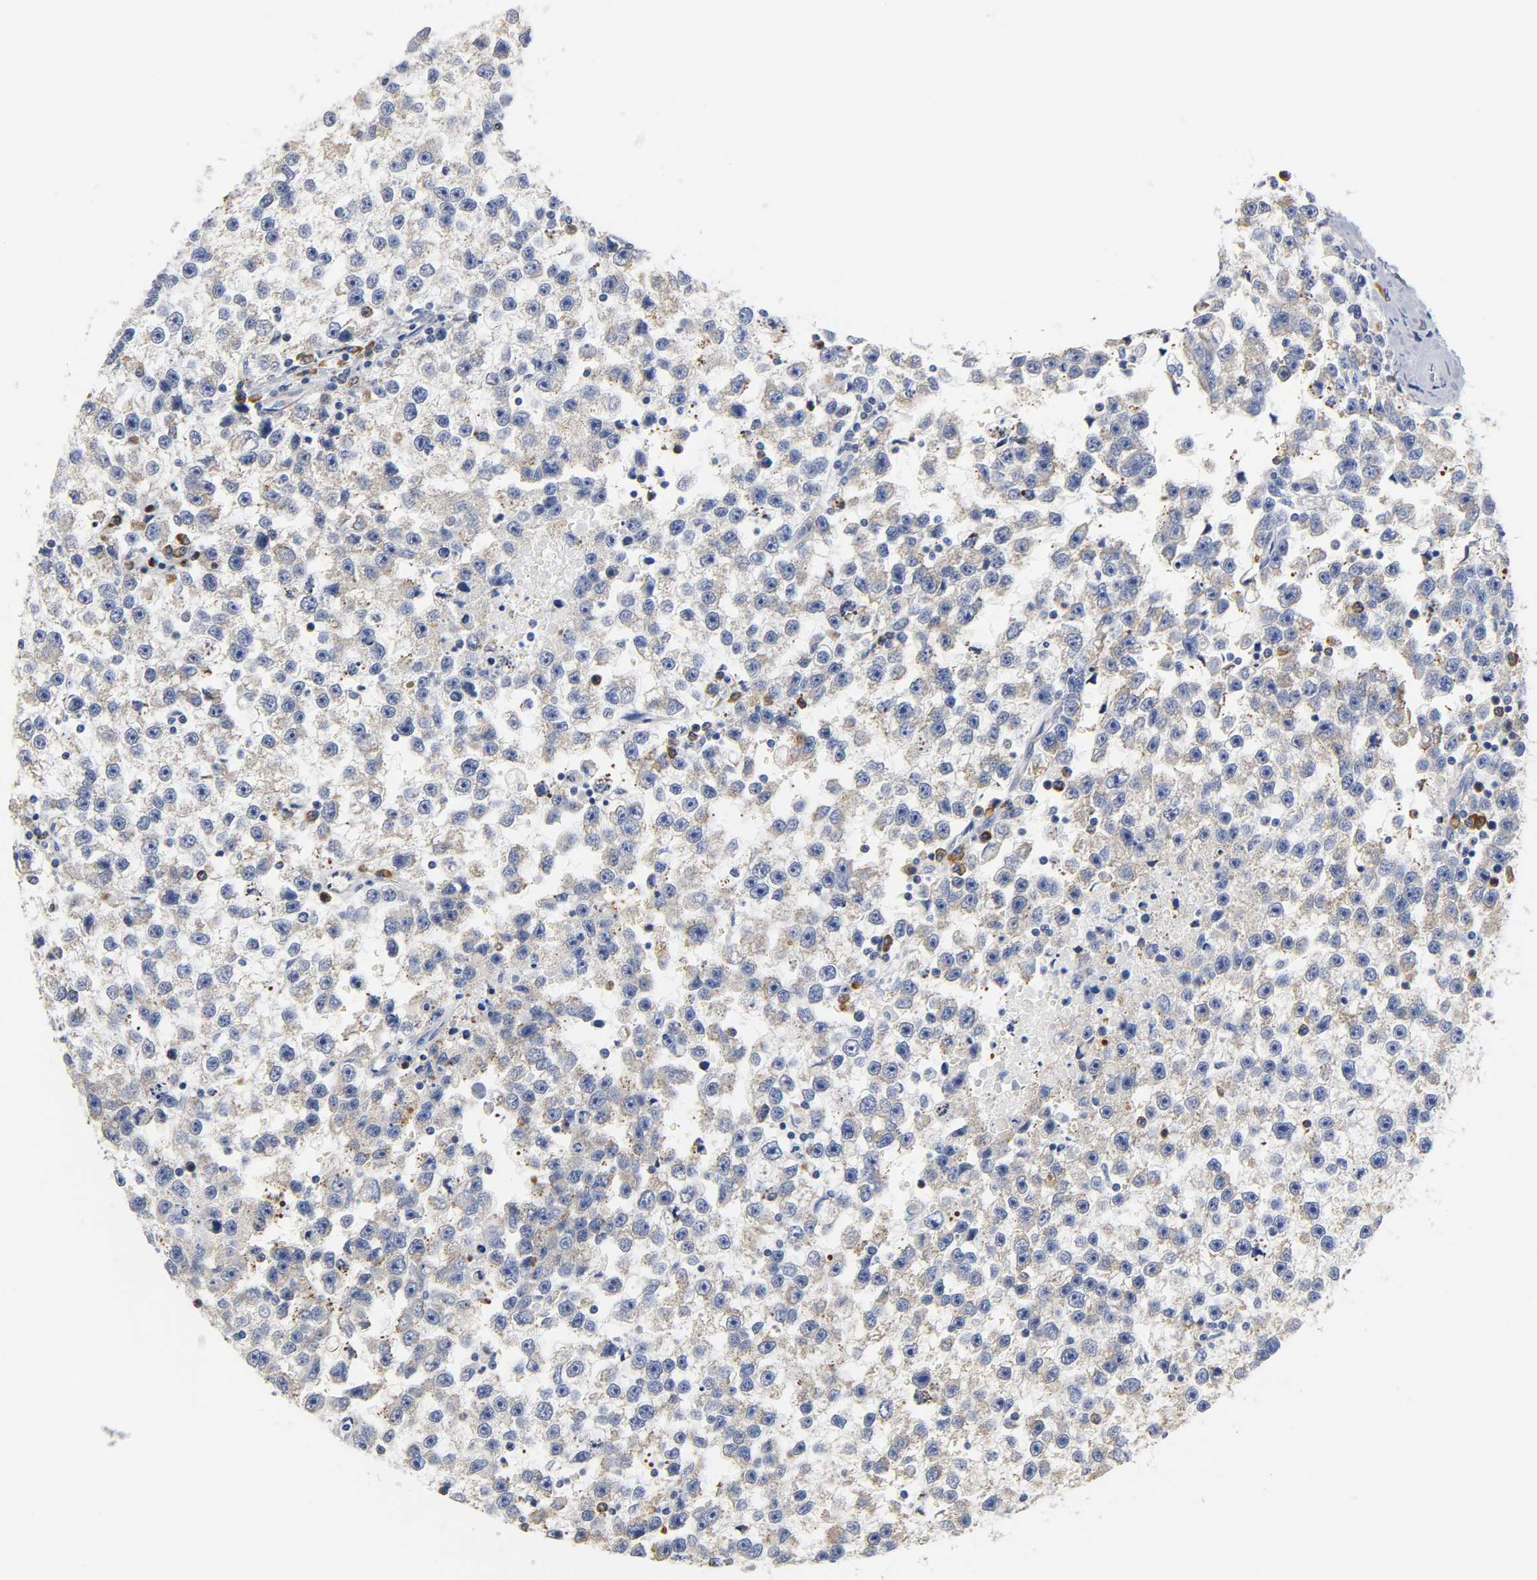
{"staining": {"intensity": "weak", "quantity": "25%-75%", "location": "cytoplasmic/membranous"}, "tissue": "testis cancer", "cell_type": "Tumor cells", "image_type": "cancer", "snomed": [{"axis": "morphology", "description": "Seminoma, NOS"}, {"axis": "topography", "description": "Testis"}], "caption": "There is low levels of weak cytoplasmic/membranous expression in tumor cells of testis seminoma, as demonstrated by immunohistochemical staining (brown color).", "gene": "REL", "patient": {"sex": "male", "age": 33}}